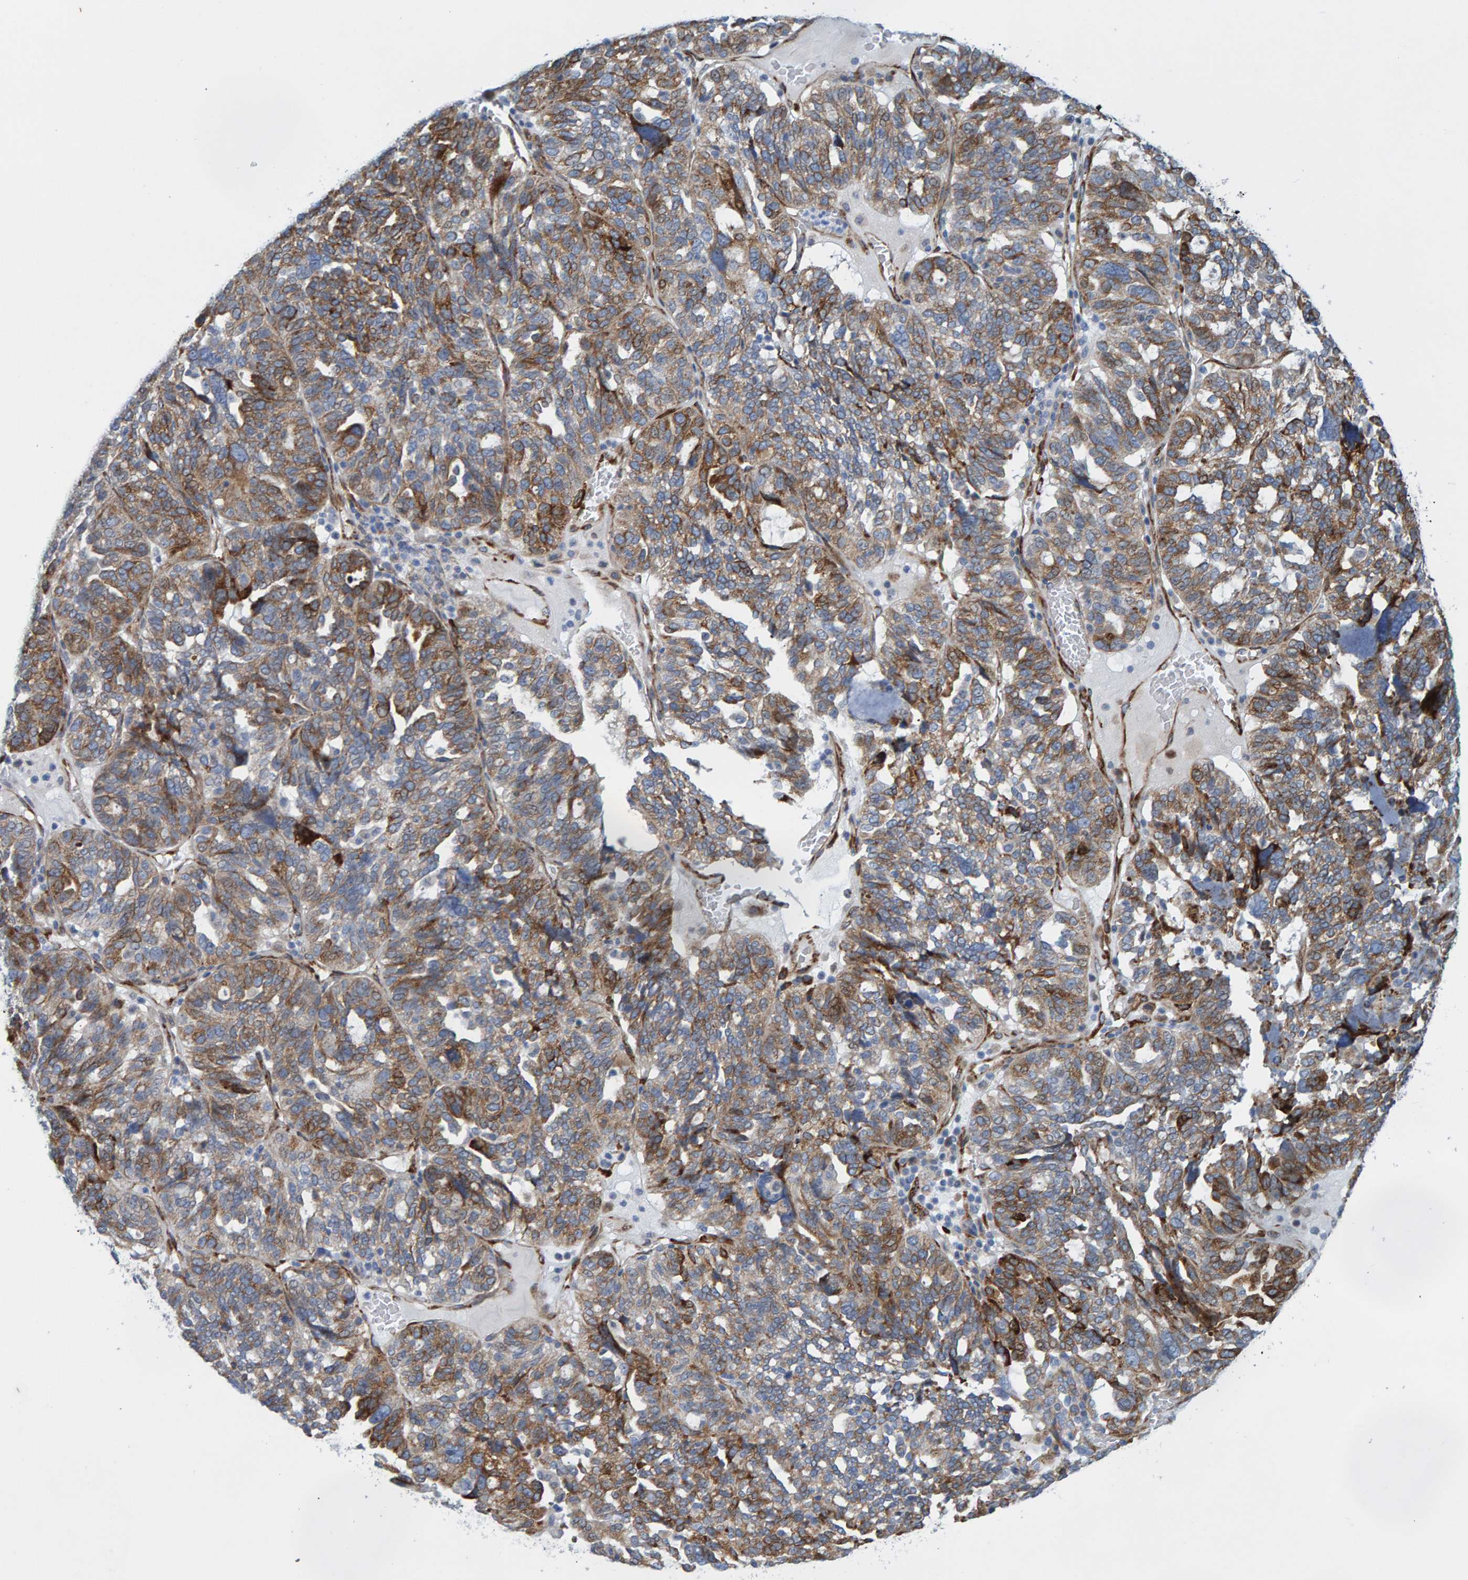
{"staining": {"intensity": "strong", "quantity": ">75%", "location": "cytoplasmic/membranous"}, "tissue": "ovarian cancer", "cell_type": "Tumor cells", "image_type": "cancer", "snomed": [{"axis": "morphology", "description": "Cystadenocarcinoma, serous, NOS"}, {"axis": "topography", "description": "Ovary"}], "caption": "Immunohistochemistry (IHC) of human ovarian serous cystadenocarcinoma demonstrates high levels of strong cytoplasmic/membranous staining in about >75% of tumor cells.", "gene": "MMP16", "patient": {"sex": "female", "age": 59}}